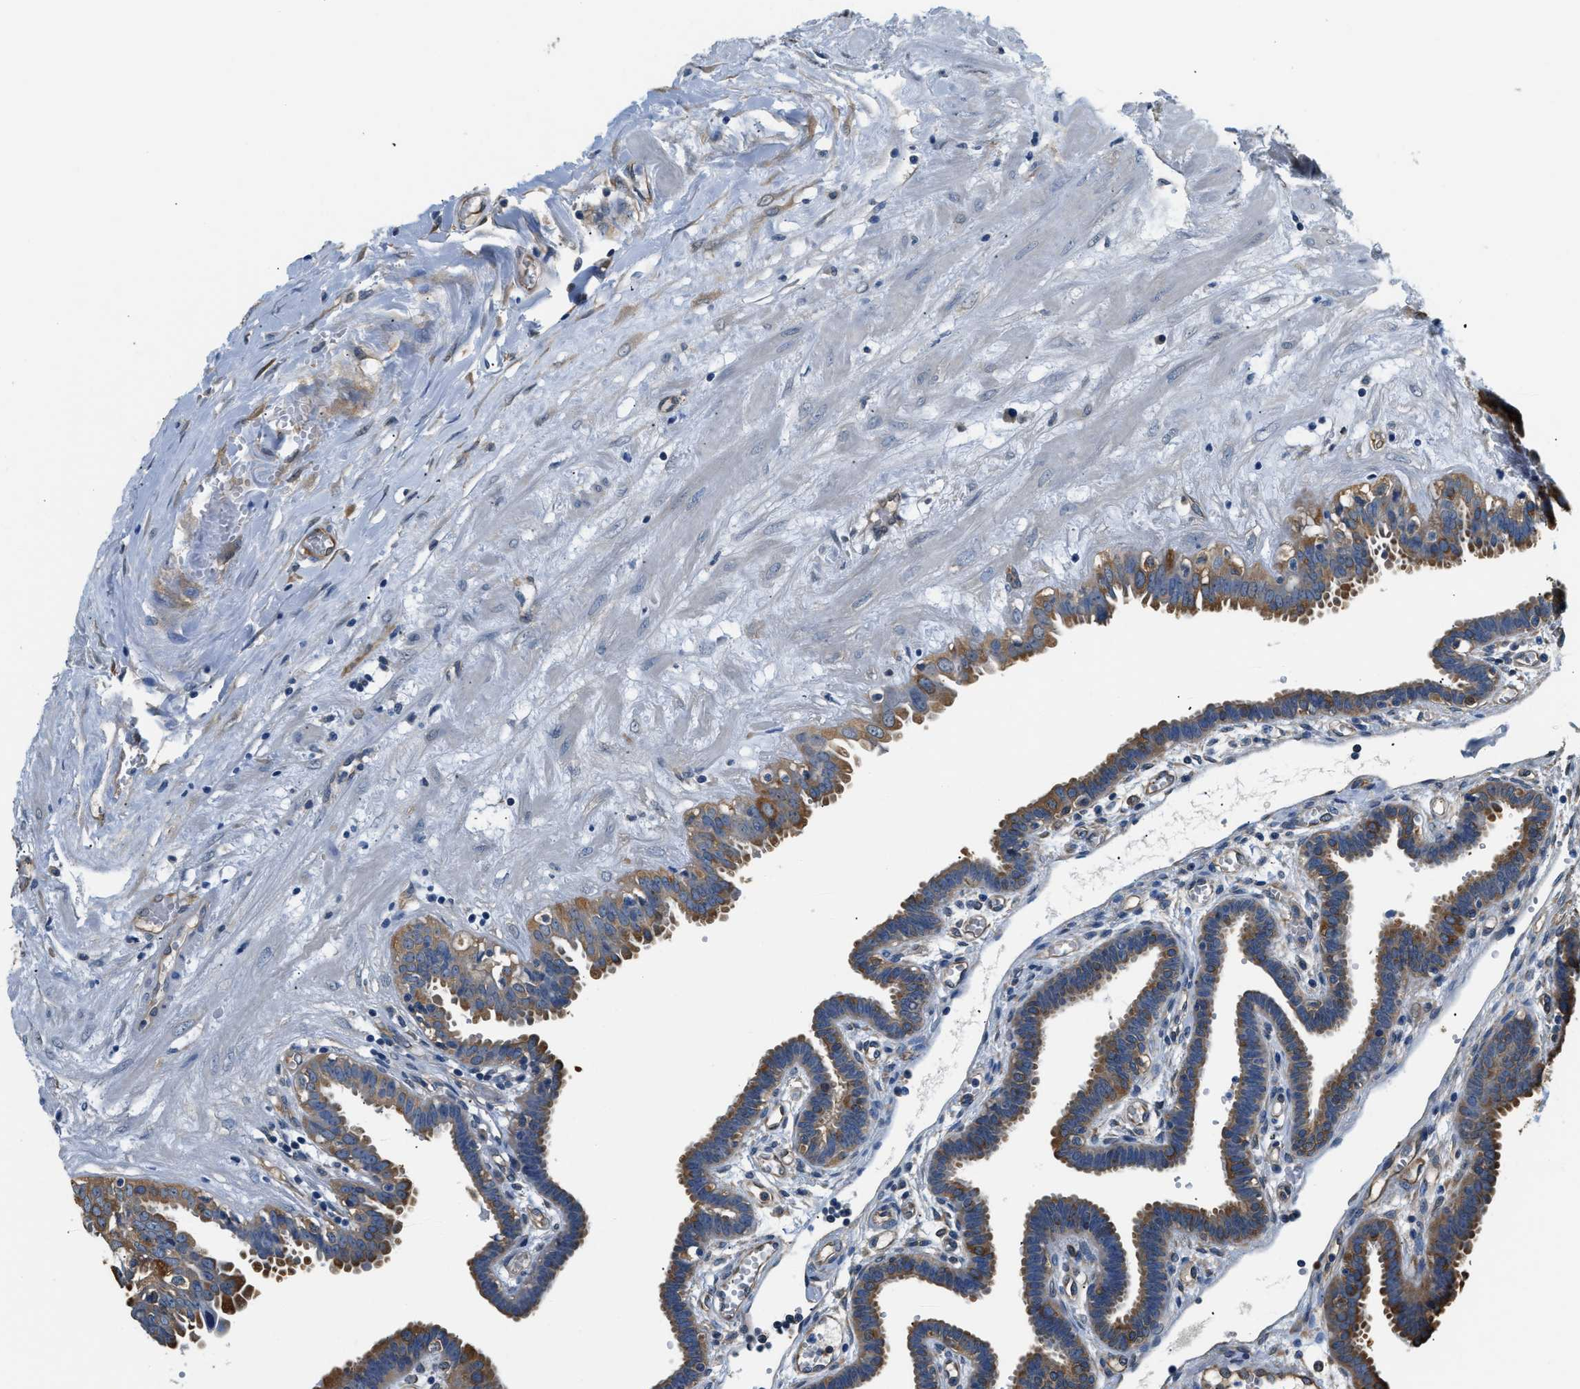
{"staining": {"intensity": "moderate", "quantity": ">75%", "location": "cytoplasmic/membranous"}, "tissue": "fallopian tube", "cell_type": "Glandular cells", "image_type": "normal", "snomed": [{"axis": "morphology", "description": "Normal tissue, NOS"}, {"axis": "topography", "description": "Fallopian tube"}, {"axis": "topography", "description": "Placenta"}], "caption": "High-magnification brightfield microscopy of benign fallopian tube stained with DAB (3,3'-diaminobenzidine) (brown) and counterstained with hematoxylin (blue). glandular cells exhibit moderate cytoplasmic/membranous positivity is seen in about>75% of cells. (Brightfield microscopy of DAB IHC at high magnification).", "gene": "PPP2R1B", "patient": {"sex": "female", "age": 32}}